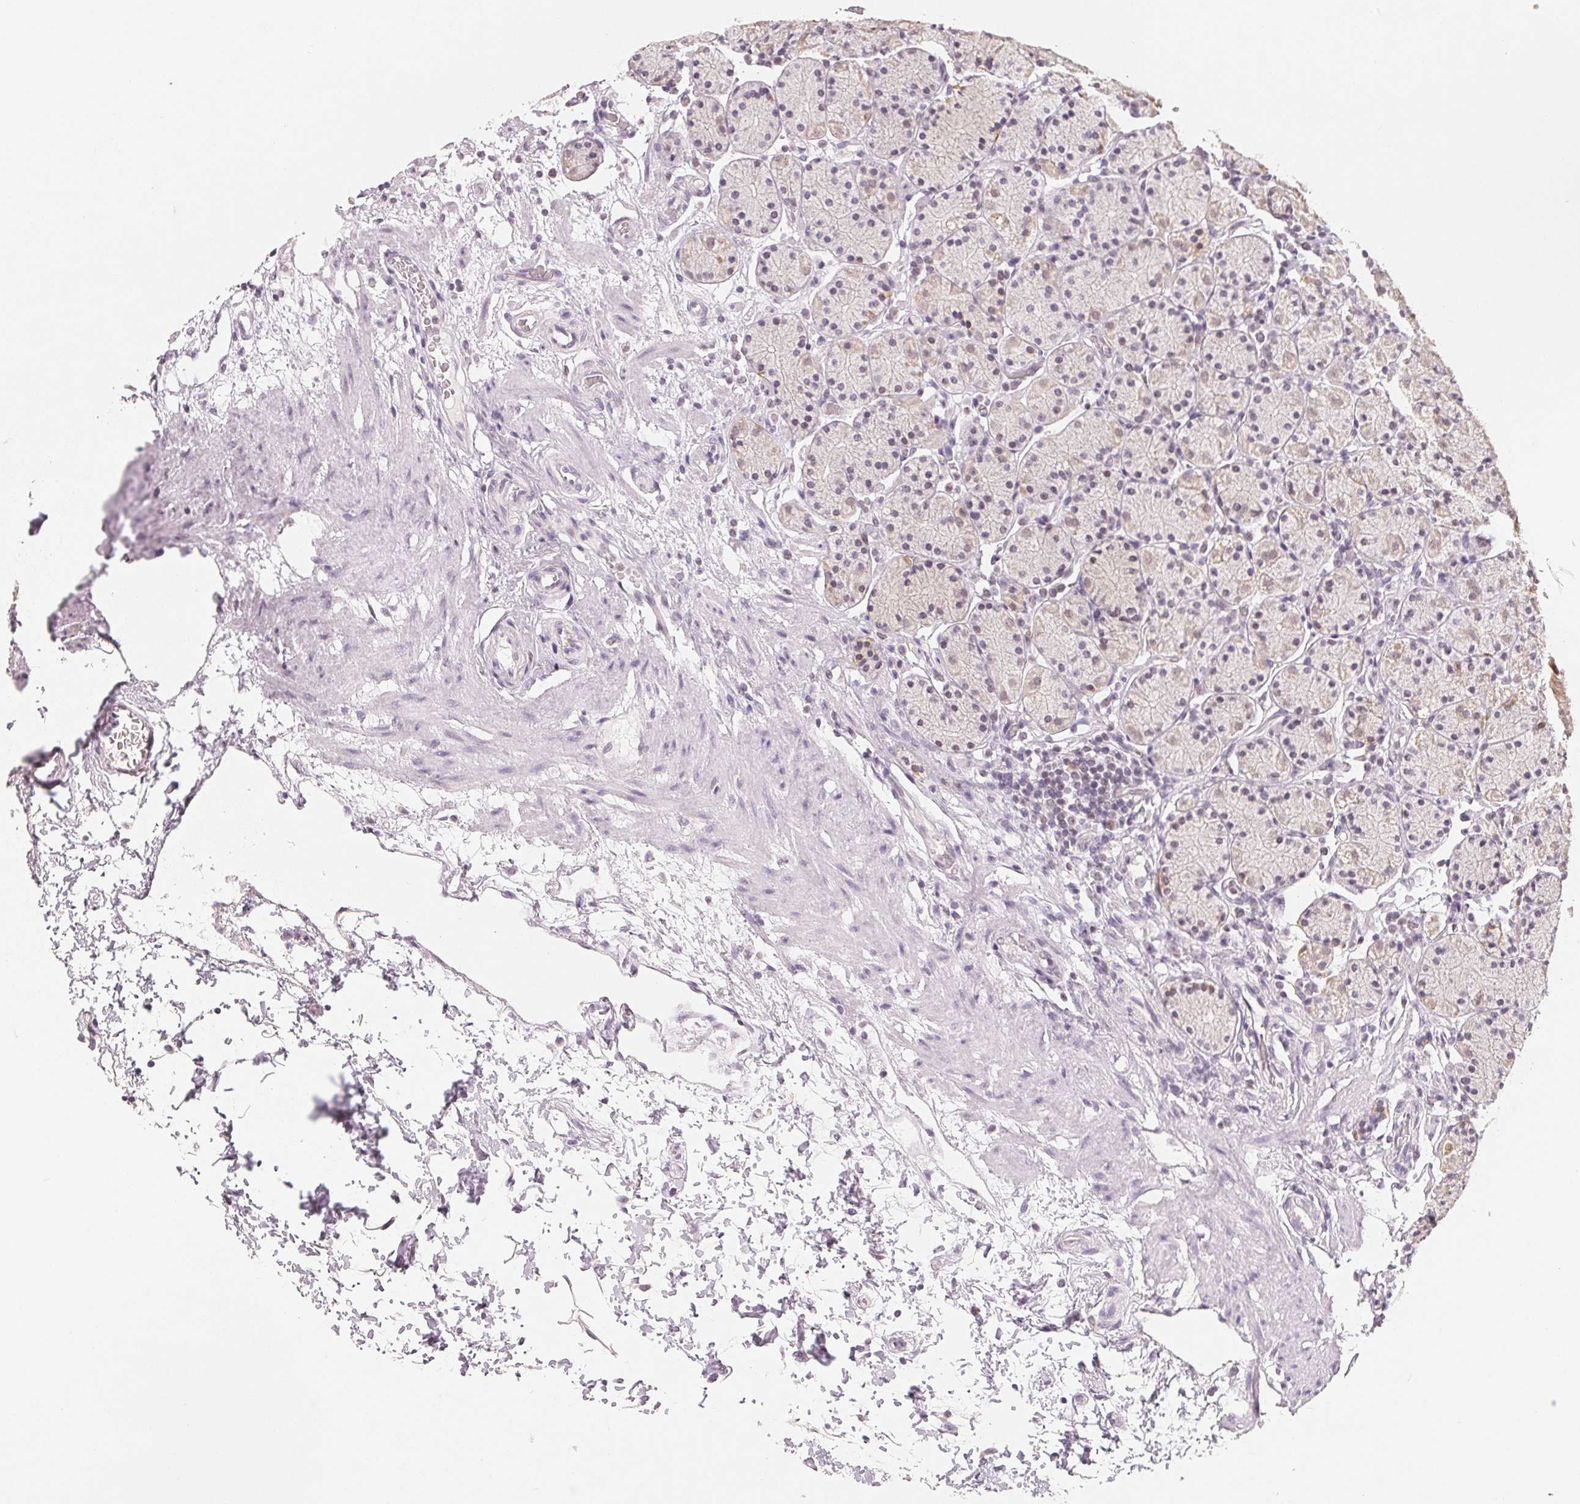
{"staining": {"intensity": "moderate", "quantity": "25%-75%", "location": "nuclear"}, "tissue": "stomach", "cell_type": "Glandular cells", "image_type": "normal", "snomed": [{"axis": "morphology", "description": "Normal tissue, NOS"}, {"axis": "topography", "description": "Stomach, upper"}, {"axis": "topography", "description": "Stomach"}], "caption": "DAB (3,3'-diaminobenzidine) immunohistochemical staining of unremarkable stomach exhibits moderate nuclear protein positivity in approximately 25%-75% of glandular cells. (IHC, brightfield microscopy, high magnification).", "gene": "NXF3", "patient": {"sex": "male", "age": 62}}